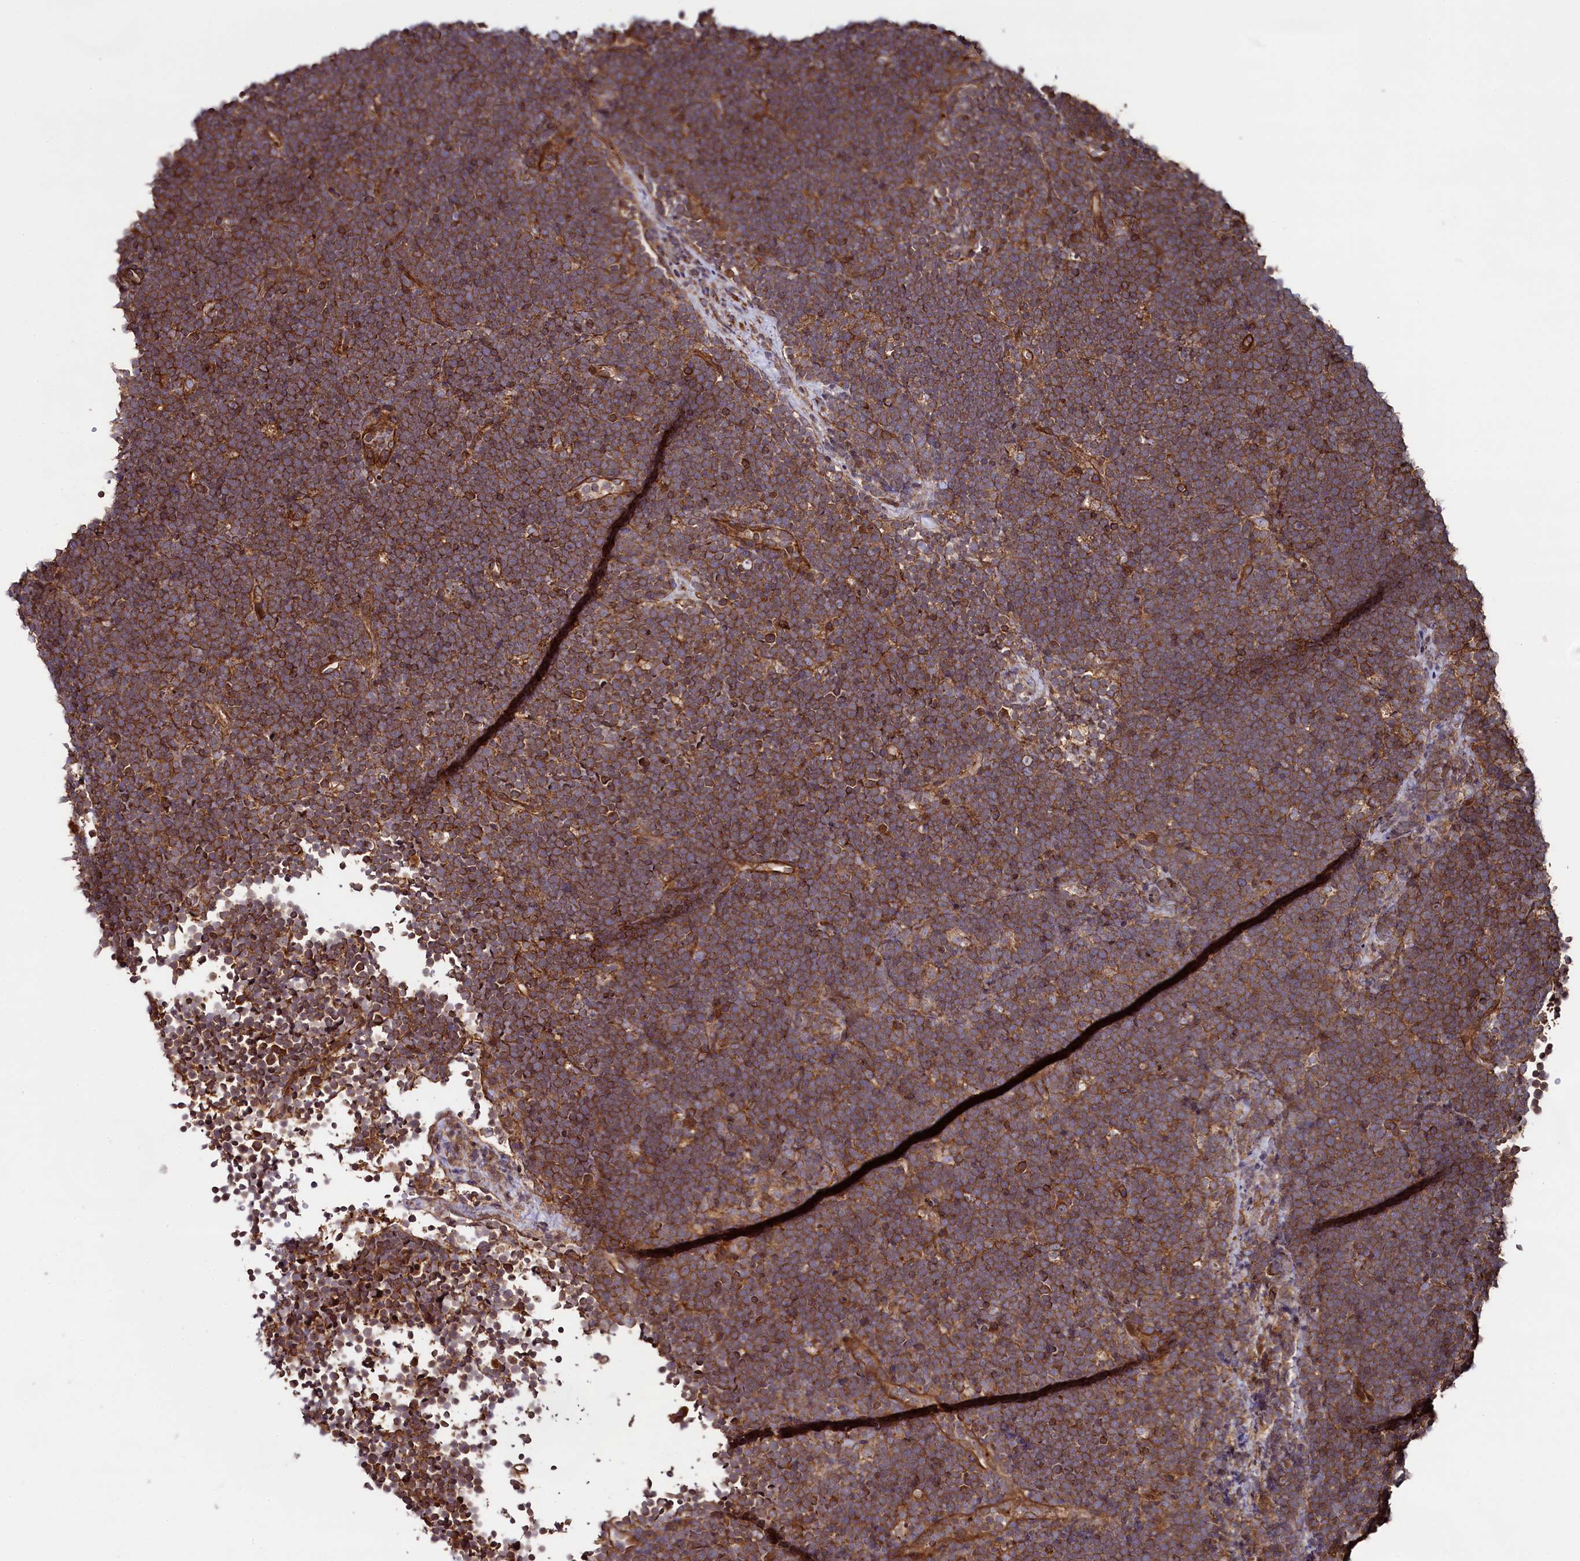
{"staining": {"intensity": "strong", "quantity": ">75%", "location": "cytoplasmic/membranous"}, "tissue": "lymphoma", "cell_type": "Tumor cells", "image_type": "cancer", "snomed": [{"axis": "morphology", "description": "Malignant lymphoma, non-Hodgkin's type, High grade"}, {"axis": "topography", "description": "Lymph node"}], "caption": "Lymphoma tissue demonstrates strong cytoplasmic/membranous positivity in approximately >75% of tumor cells, visualized by immunohistochemistry.", "gene": "SVIP", "patient": {"sex": "male", "age": 13}}